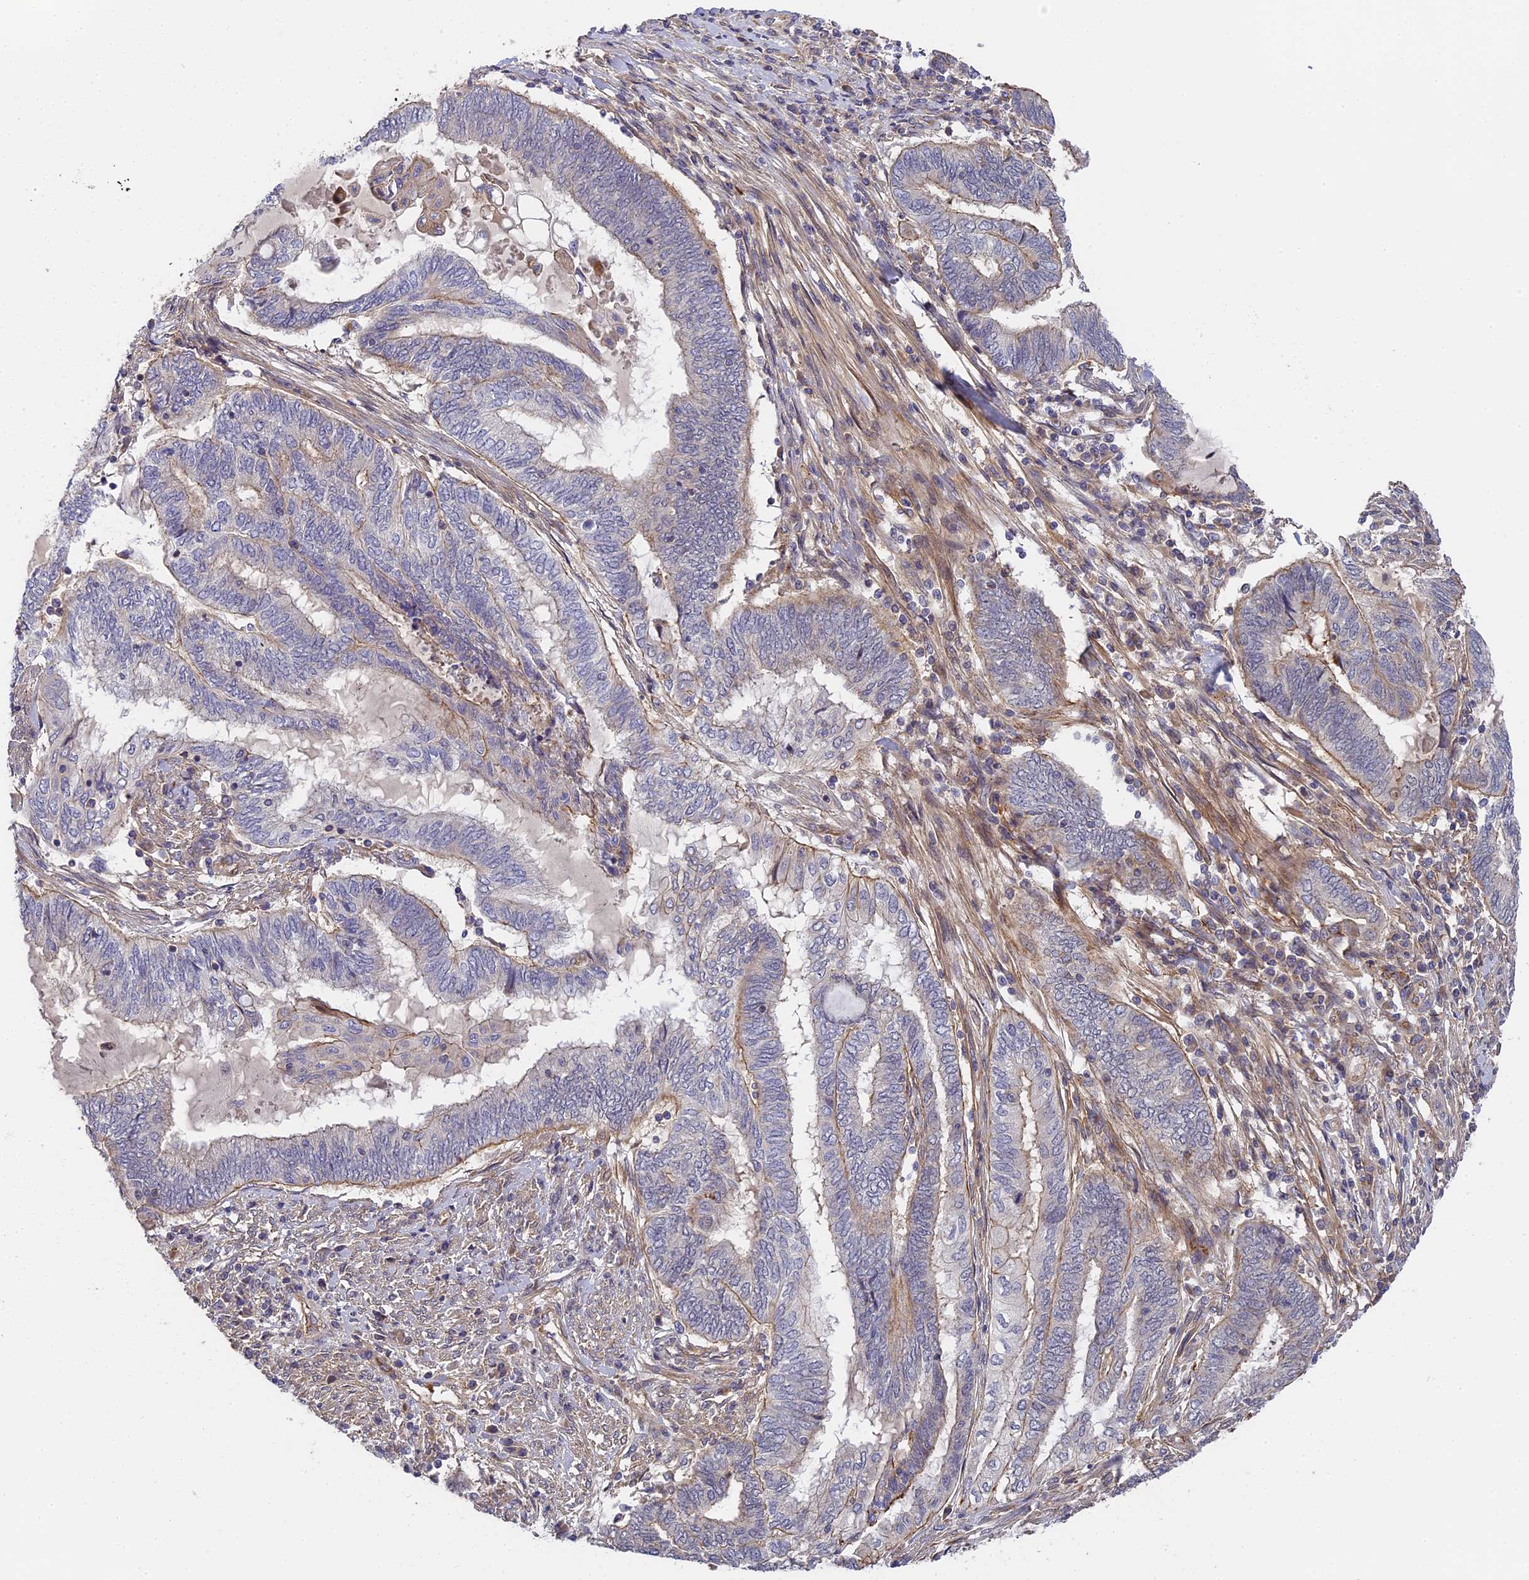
{"staining": {"intensity": "moderate", "quantity": "25%-75%", "location": "cytoplasmic/membranous"}, "tissue": "endometrial cancer", "cell_type": "Tumor cells", "image_type": "cancer", "snomed": [{"axis": "morphology", "description": "Adenocarcinoma, NOS"}, {"axis": "topography", "description": "Uterus"}, {"axis": "topography", "description": "Endometrium"}], "caption": "Immunohistochemistry staining of endometrial cancer (adenocarcinoma), which demonstrates medium levels of moderate cytoplasmic/membranous positivity in about 25%-75% of tumor cells indicating moderate cytoplasmic/membranous protein expression. The staining was performed using DAB (brown) for protein detection and nuclei were counterstained in hematoxylin (blue).", "gene": "MISP3", "patient": {"sex": "female", "age": 70}}